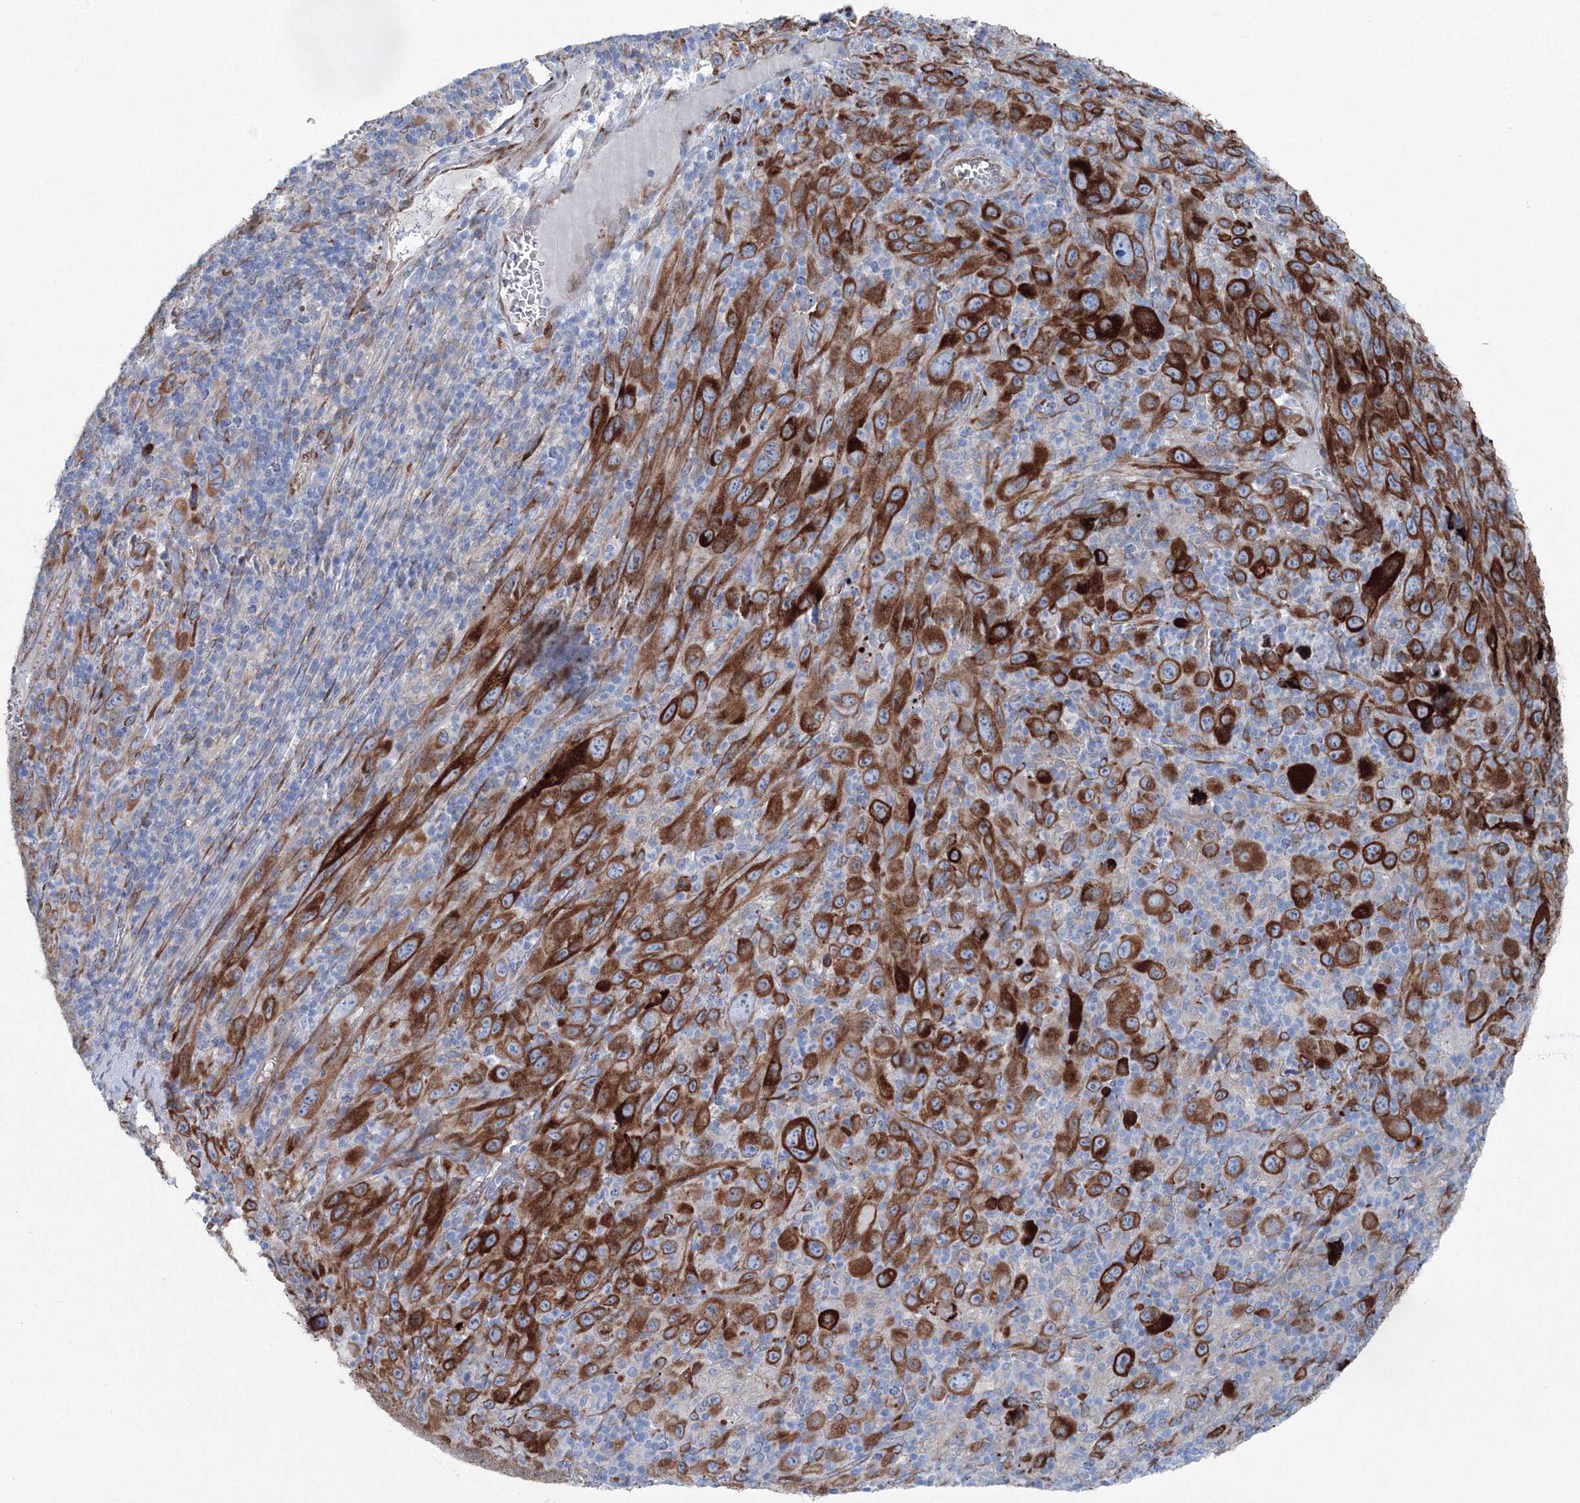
{"staining": {"intensity": "strong", "quantity": ">75%", "location": "cytoplasmic/membranous"}, "tissue": "melanoma", "cell_type": "Tumor cells", "image_type": "cancer", "snomed": [{"axis": "morphology", "description": "Malignant melanoma, Metastatic site"}, {"axis": "topography", "description": "Skin"}], "caption": "Malignant melanoma (metastatic site) tissue reveals strong cytoplasmic/membranous staining in approximately >75% of tumor cells, visualized by immunohistochemistry. (brown staining indicates protein expression, while blue staining denotes nuclei).", "gene": "RCN1", "patient": {"sex": "female", "age": 56}}